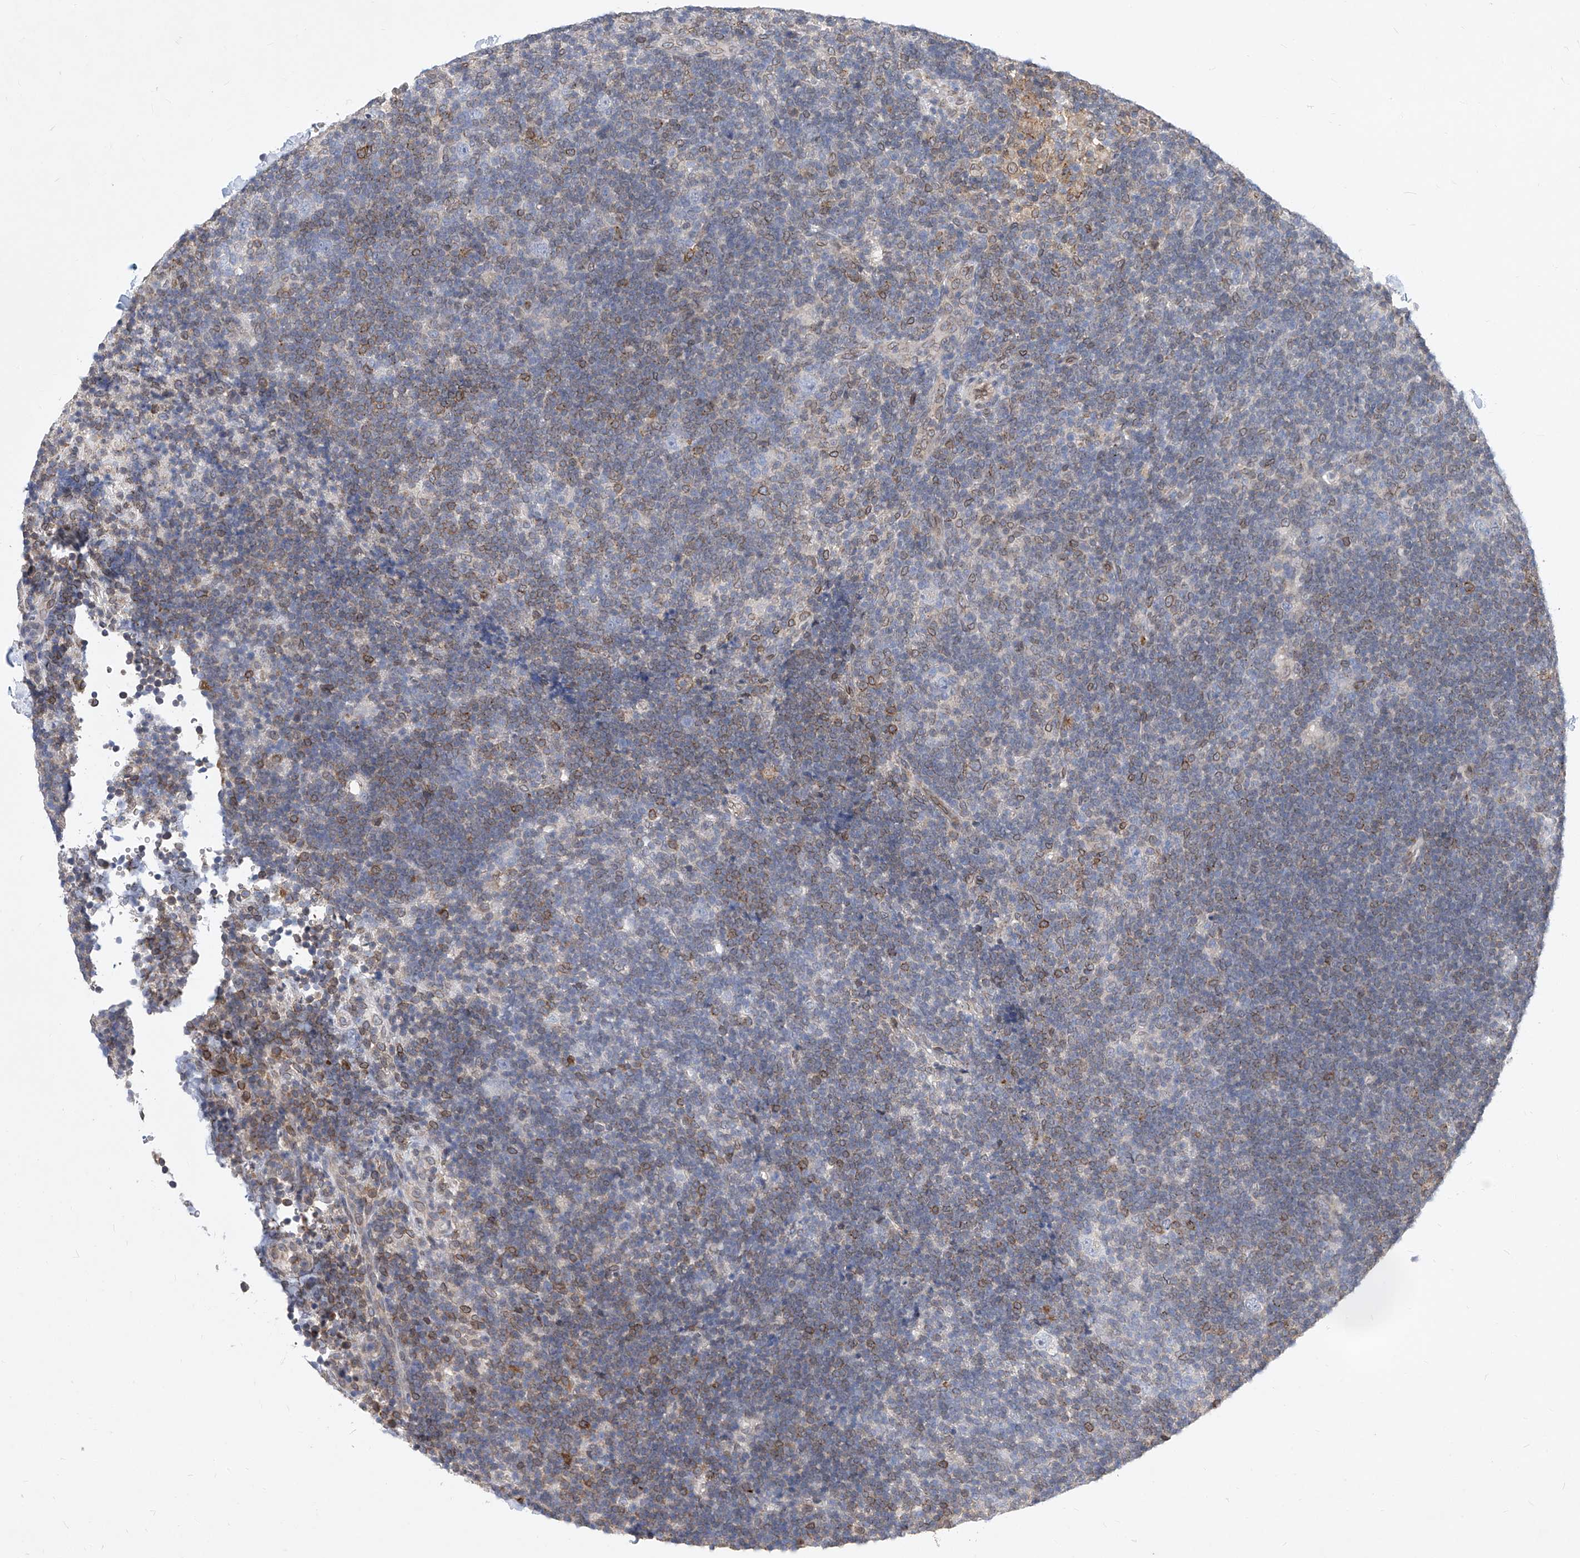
{"staining": {"intensity": "negative", "quantity": "none", "location": "none"}, "tissue": "lymphoma", "cell_type": "Tumor cells", "image_type": "cancer", "snomed": [{"axis": "morphology", "description": "Hodgkin's disease, NOS"}, {"axis": "topography", "description": "Lymph node"}], "caption": "An image of human Hodgkin's disease is negative for staining in tumor cells.", "gene": "MX2", "patient": {"sex": "female", "age": 57}}